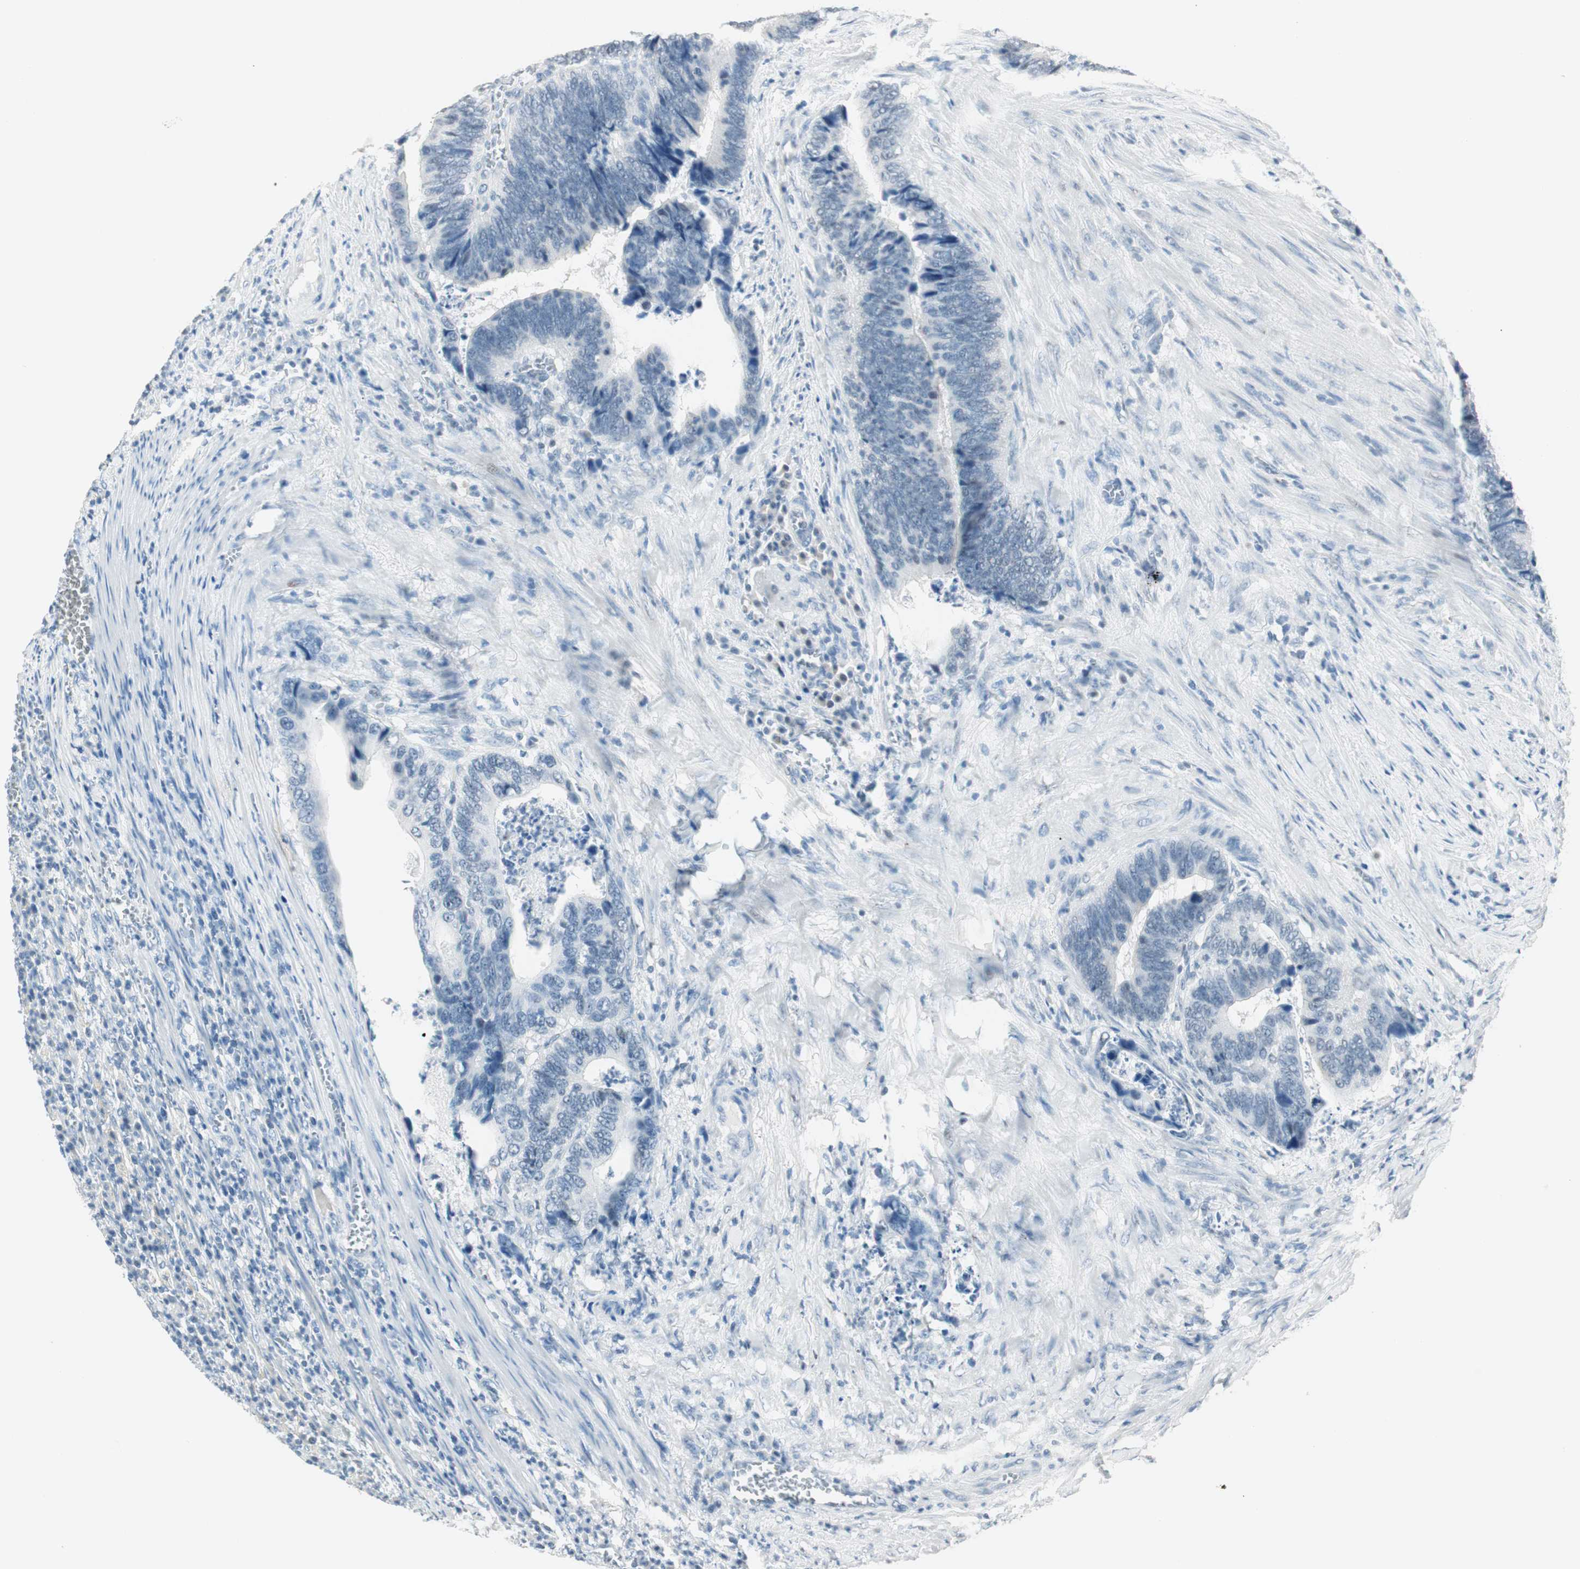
{"staining": {"intensity": "negative", "quantity": "none", "location": "none"}, "tissue": "colorectal cancer", "cell_type": "Tumor cells", "image_type": "cancer", "snomed": [{"axis": "morphology", "description": "Adenocarcinoma, NOS"}, {"axis": "topography", "description": "Colon"}], "caption": "Human adenocarcinoma (colorectal) stained for a protein using IHC reveals no expression in tumor cells.", "gene": "HOXB13", "patient": {"sex": "male", "age": 72}}